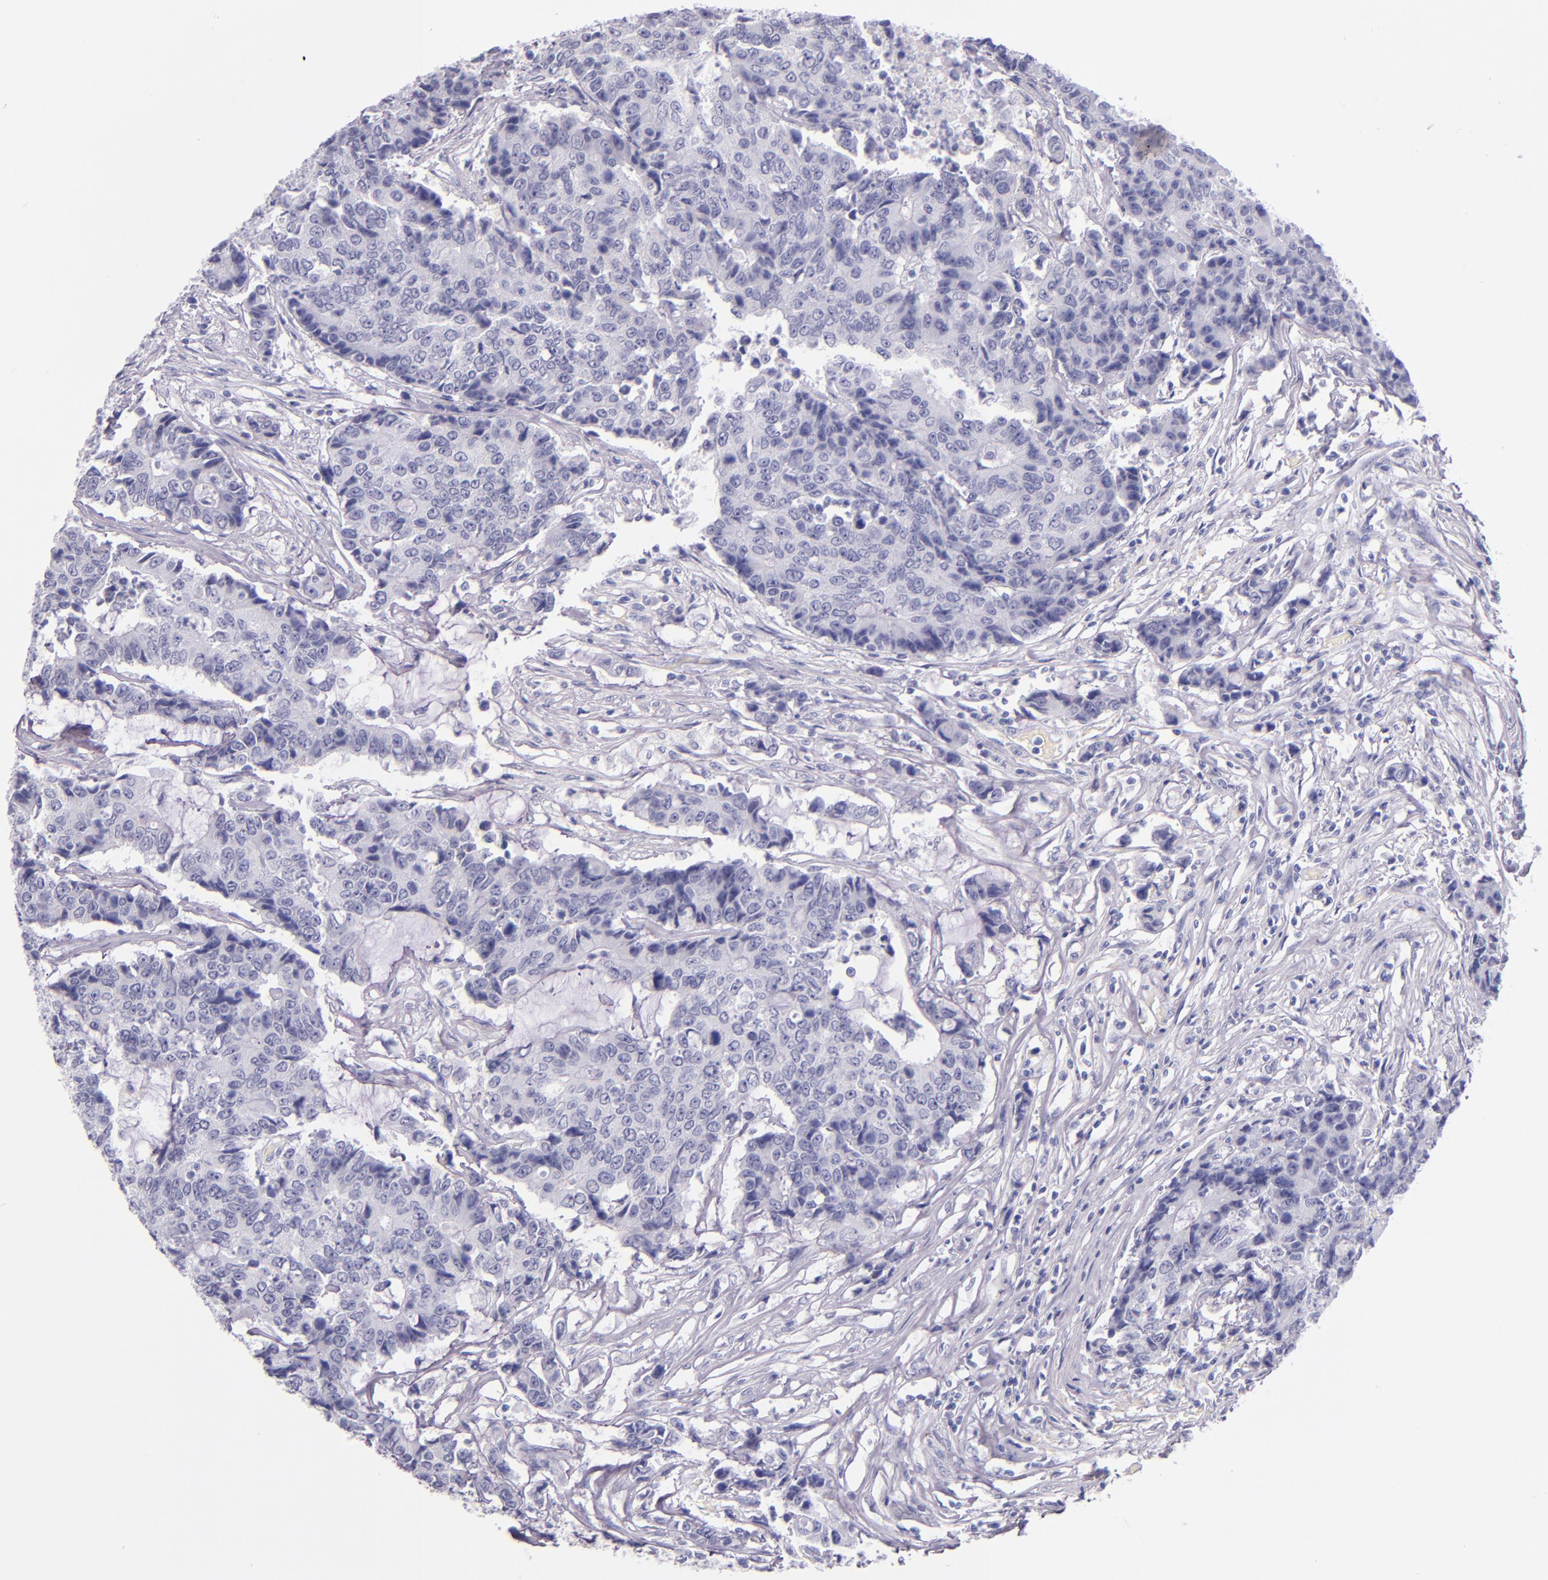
{"staining": {"intensity": "negative", "quantity": "none", "location": "none"}, "tissue": "colorectal cancer", "cell_type": "Tumor cells", "image_type": "cancer", "snomed": [{"axis": "morphology", "description": "Adenocarcinoma, NOS"}, {"axis": "topography", "description": "Colon"}], "caption": "High power microscopy histopathology image of an IHC histopathology image of colorectal cancer, revealing no significant expression in tumor cells.", "gene": "IRF4", "patient": {"sex": "female", "age": 86}}